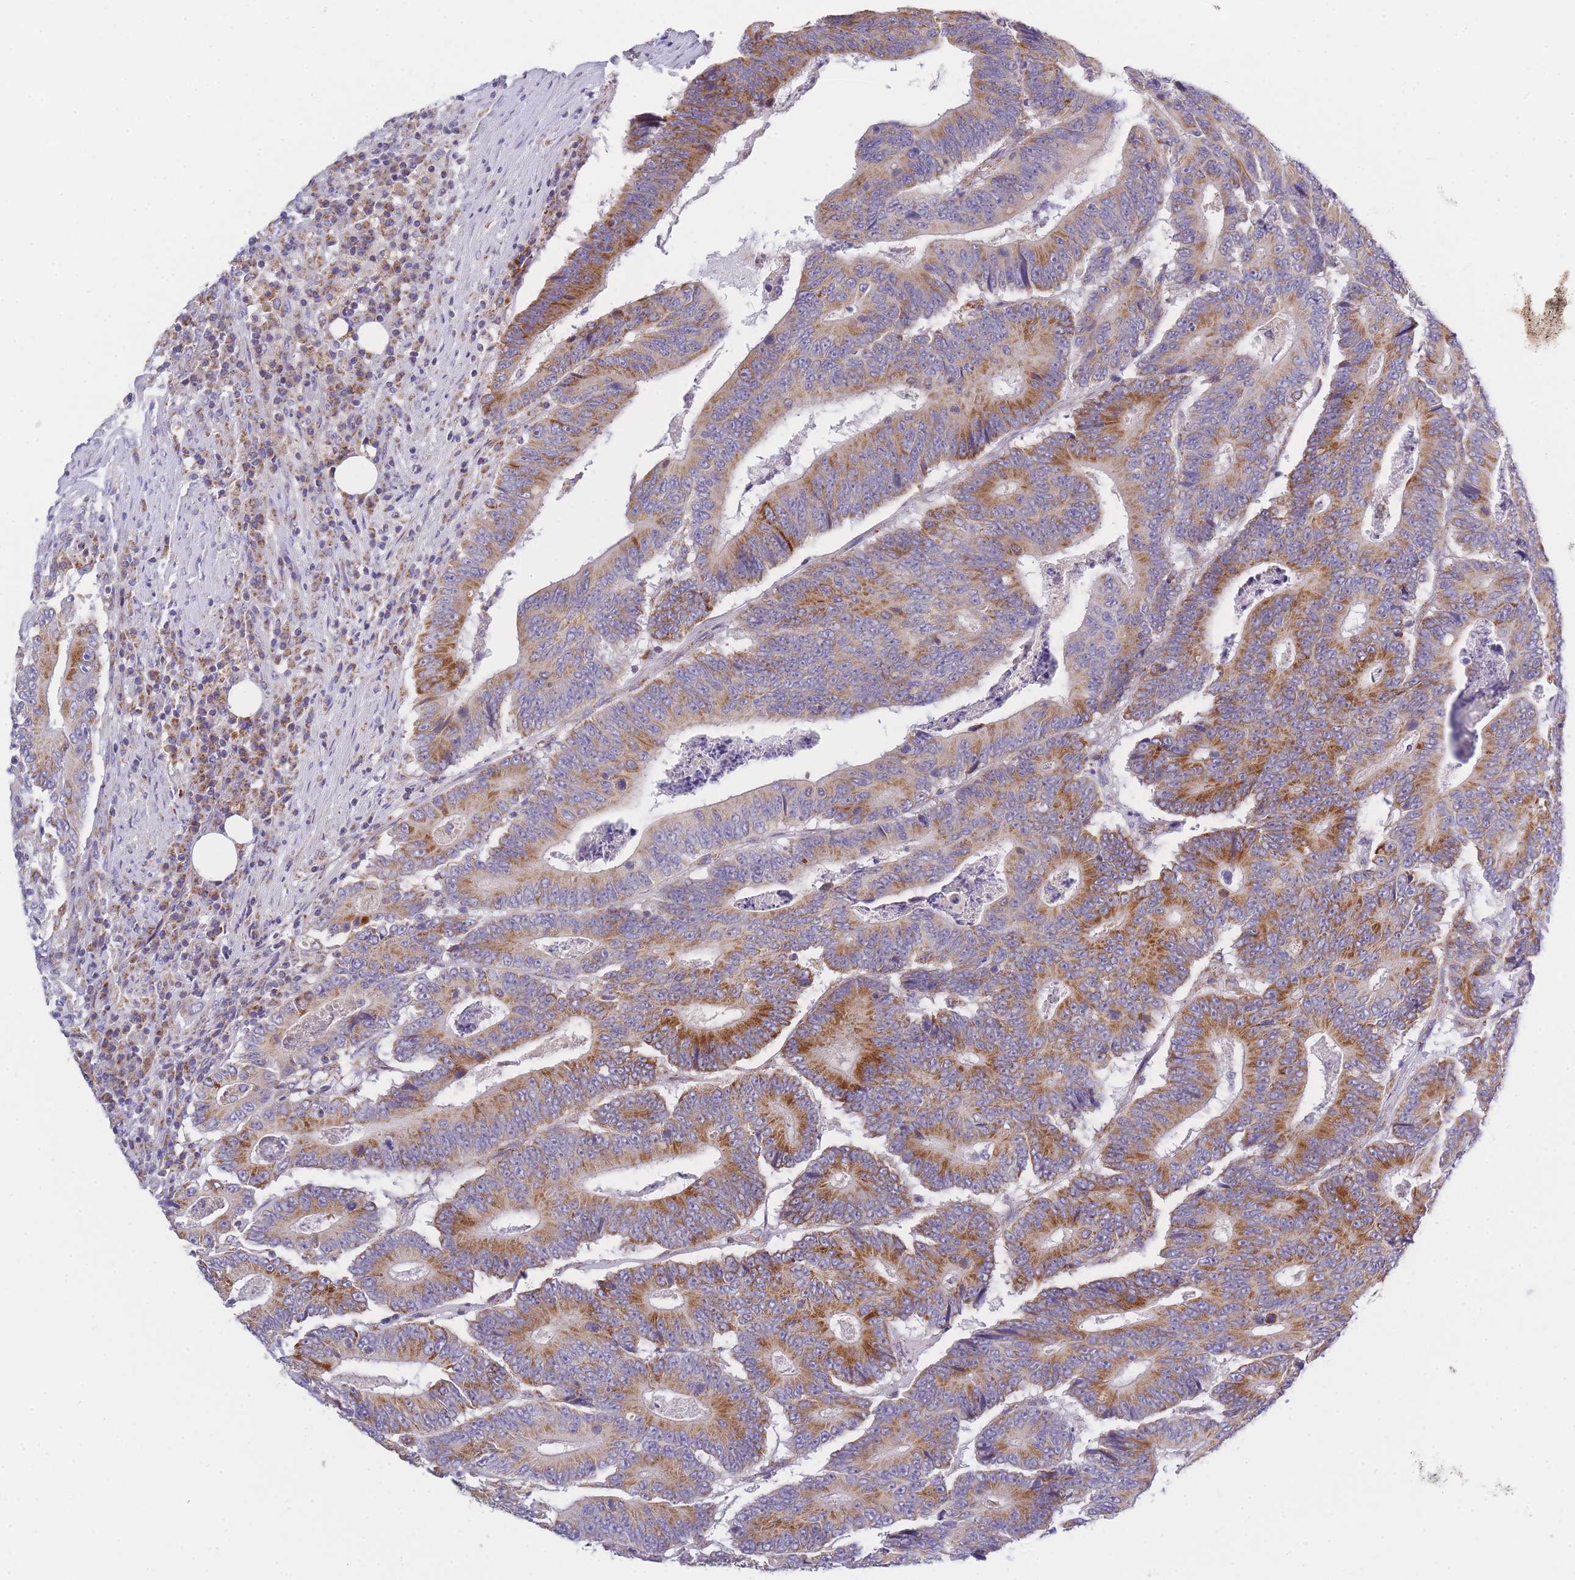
{"staining": {"intensity": "strong", "quantity": "<25%", "location": "cytoplasmic/membranous"}, "tissue": "colorectal cancer", "cell_type": "Tumor cells", "image_type": "cancer", "snomed": [{"axis": "morphology", "description": "Adenocarcinoma, NOS"}, {"axis": "topography", "description": "Colon"}], "caption": "High-power microscopy captured an immunohistochemistry (IHC) photomicrograph of adenocarcinoma (colorectal), revealing strong cytoplasmic/membranous positivity in about <25% of tumor cells.", "gene": "MRPS11", "patient": {"sex": "male", "age": 83}}